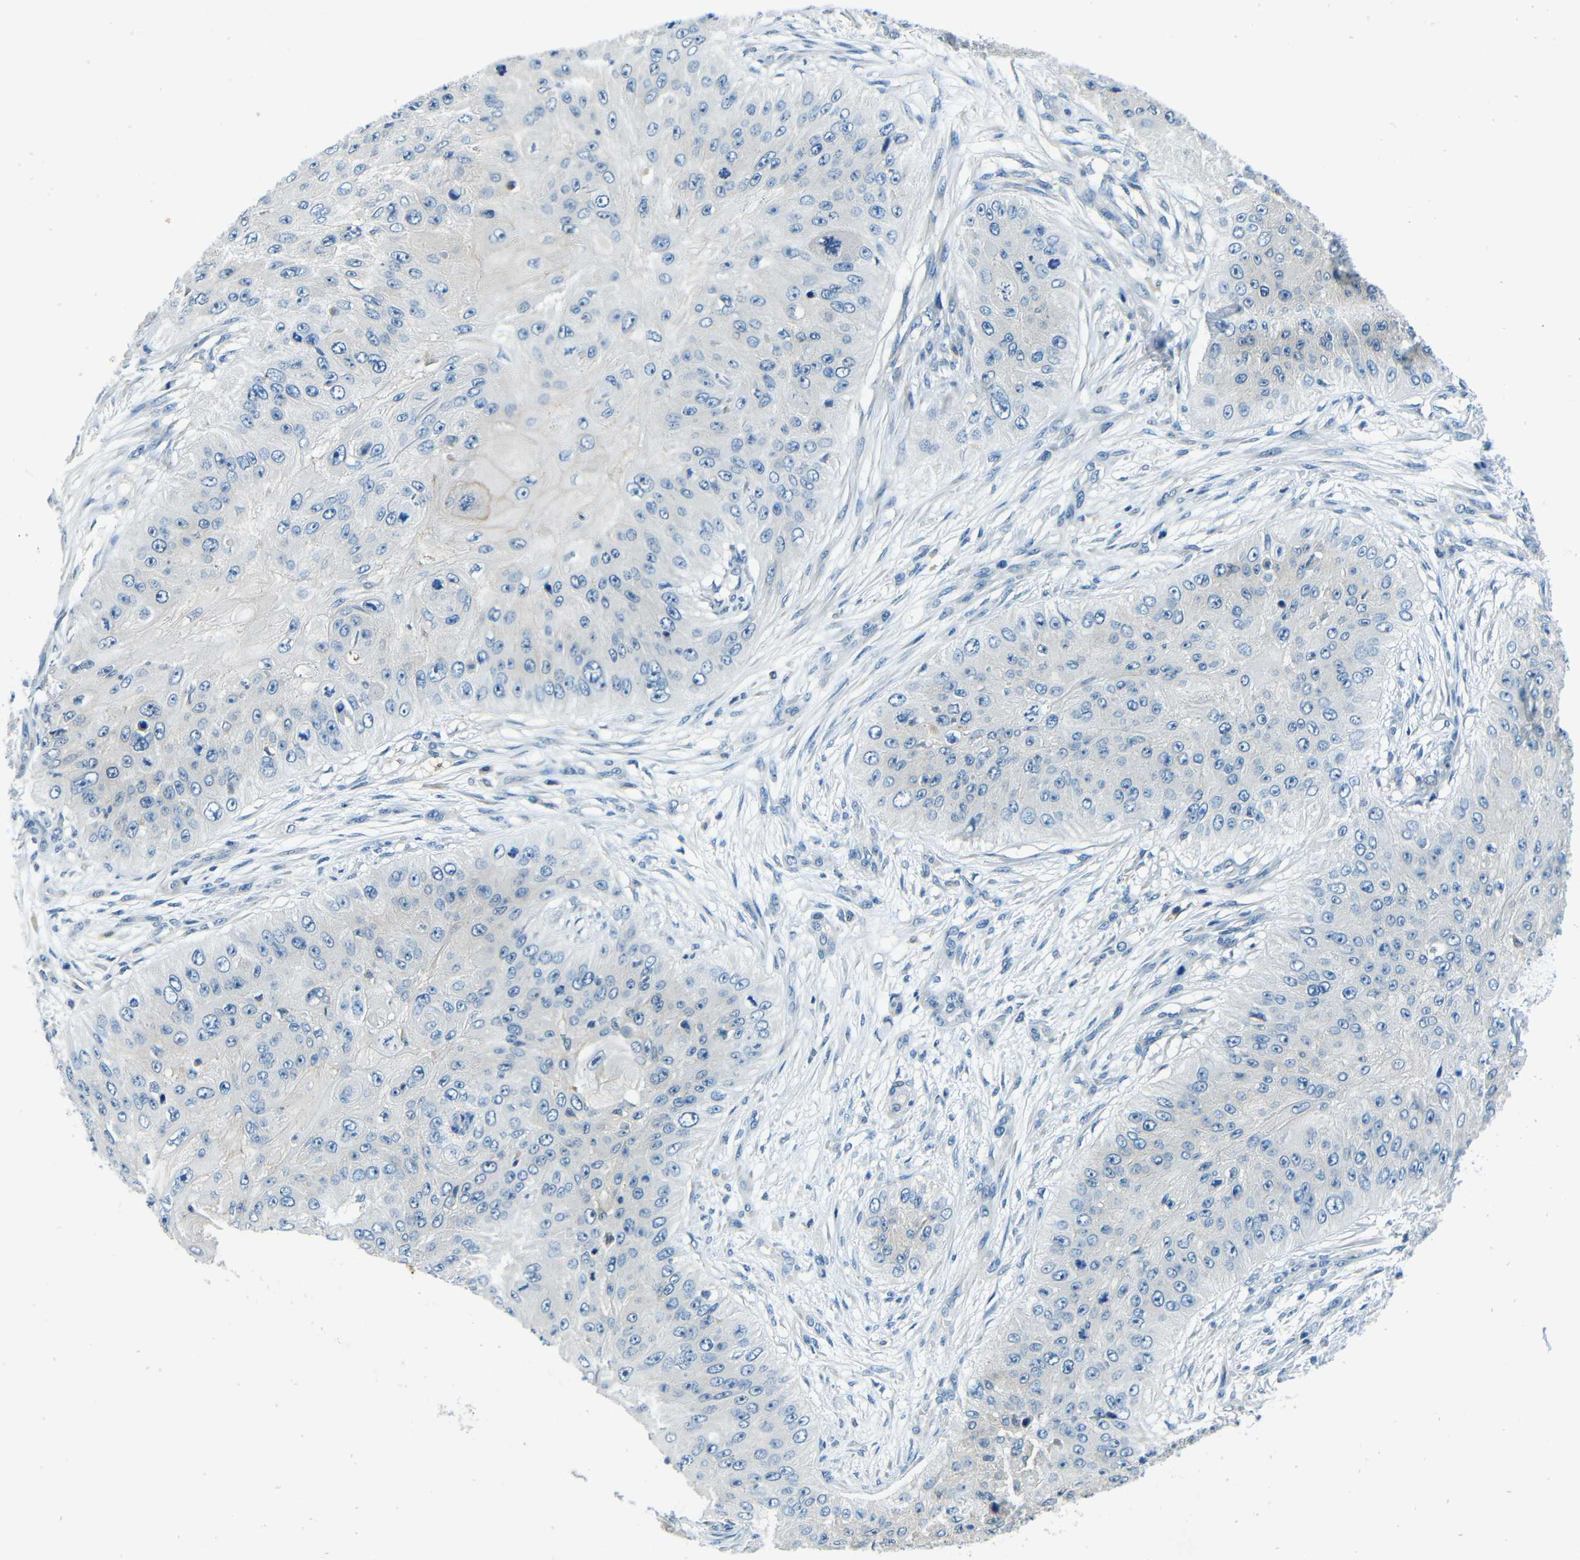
{"staining": {"intensity": "negative", "quantity": "none", "location": "none"}, "tissue": "skin cancer", "cell_type": "Tumor cells", "image_type": "cancer", "snomed": [{"axis": "morphology", "description": "Squamous cell carcinoma, NOS"}, {"axis": "topography", "description": "Skin"}], "caption": "Protein analysis of skin cancer shows no significant staining in tumor cells. (DAB (3,3'-diaminobenzidine) immunohistochemistry, high magnification).", "gene": "CYP26B1", "patient": {"sex": "female", "age": 80}}